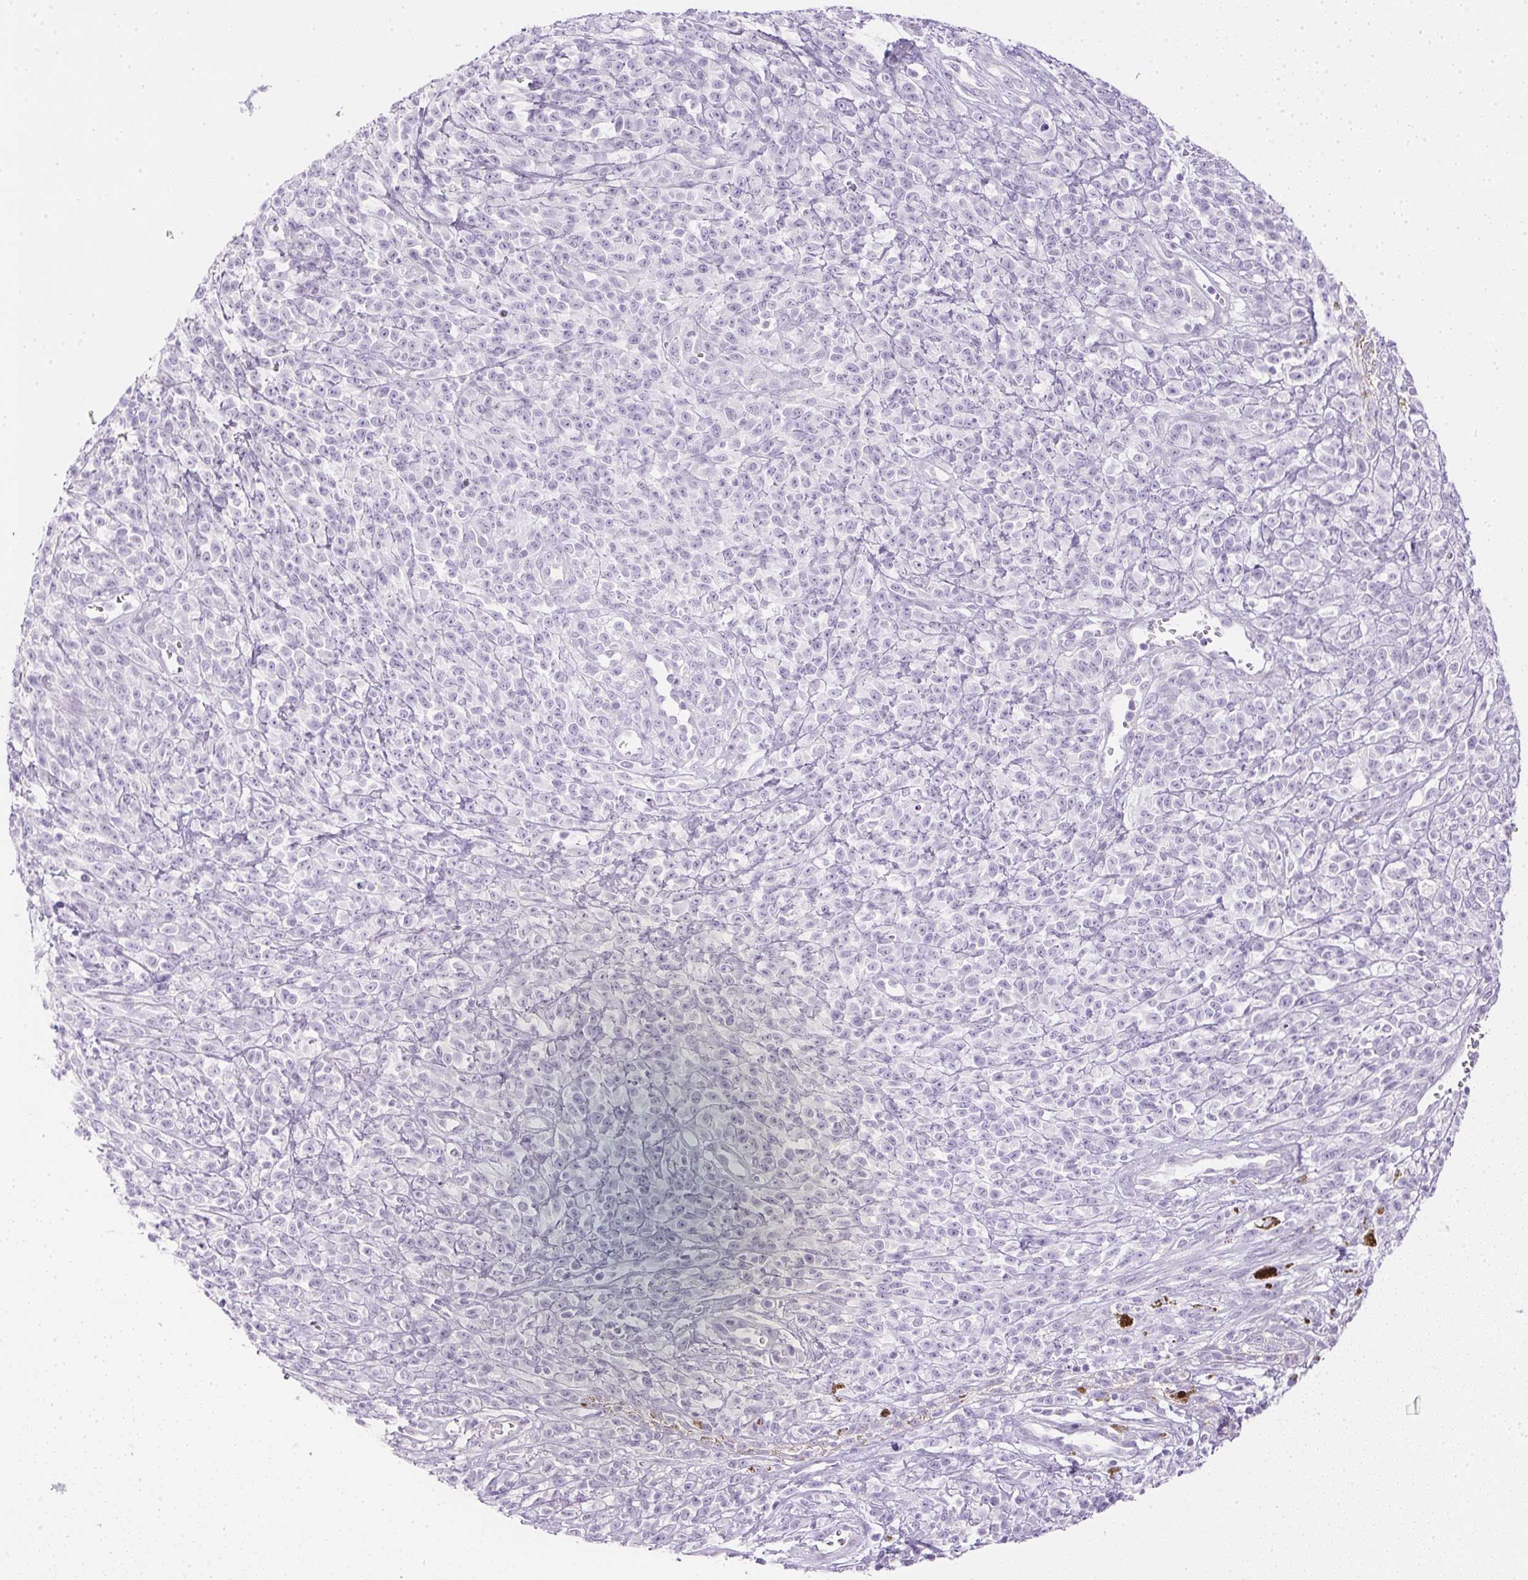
{"staining": {"intensity": "negative", "quantity": "none", "location": "none"}, "tissue": "melanoma", "cell_type": "Tumor cells", "image_type": "cancer", "snomed": [{"axis": "morphology", "description": "Malignant melanoma, NOS"}, {"axis": "topography", "description": "Skin"}, {"axis": "topography", "description": "Skin of trunk"}], "caption": "Immunohistochemical staining of human melanoma exhibits no significant positivity in tumor cells.", "gene": "CTRL", "patient": {"sex": "male", "age": 74}}